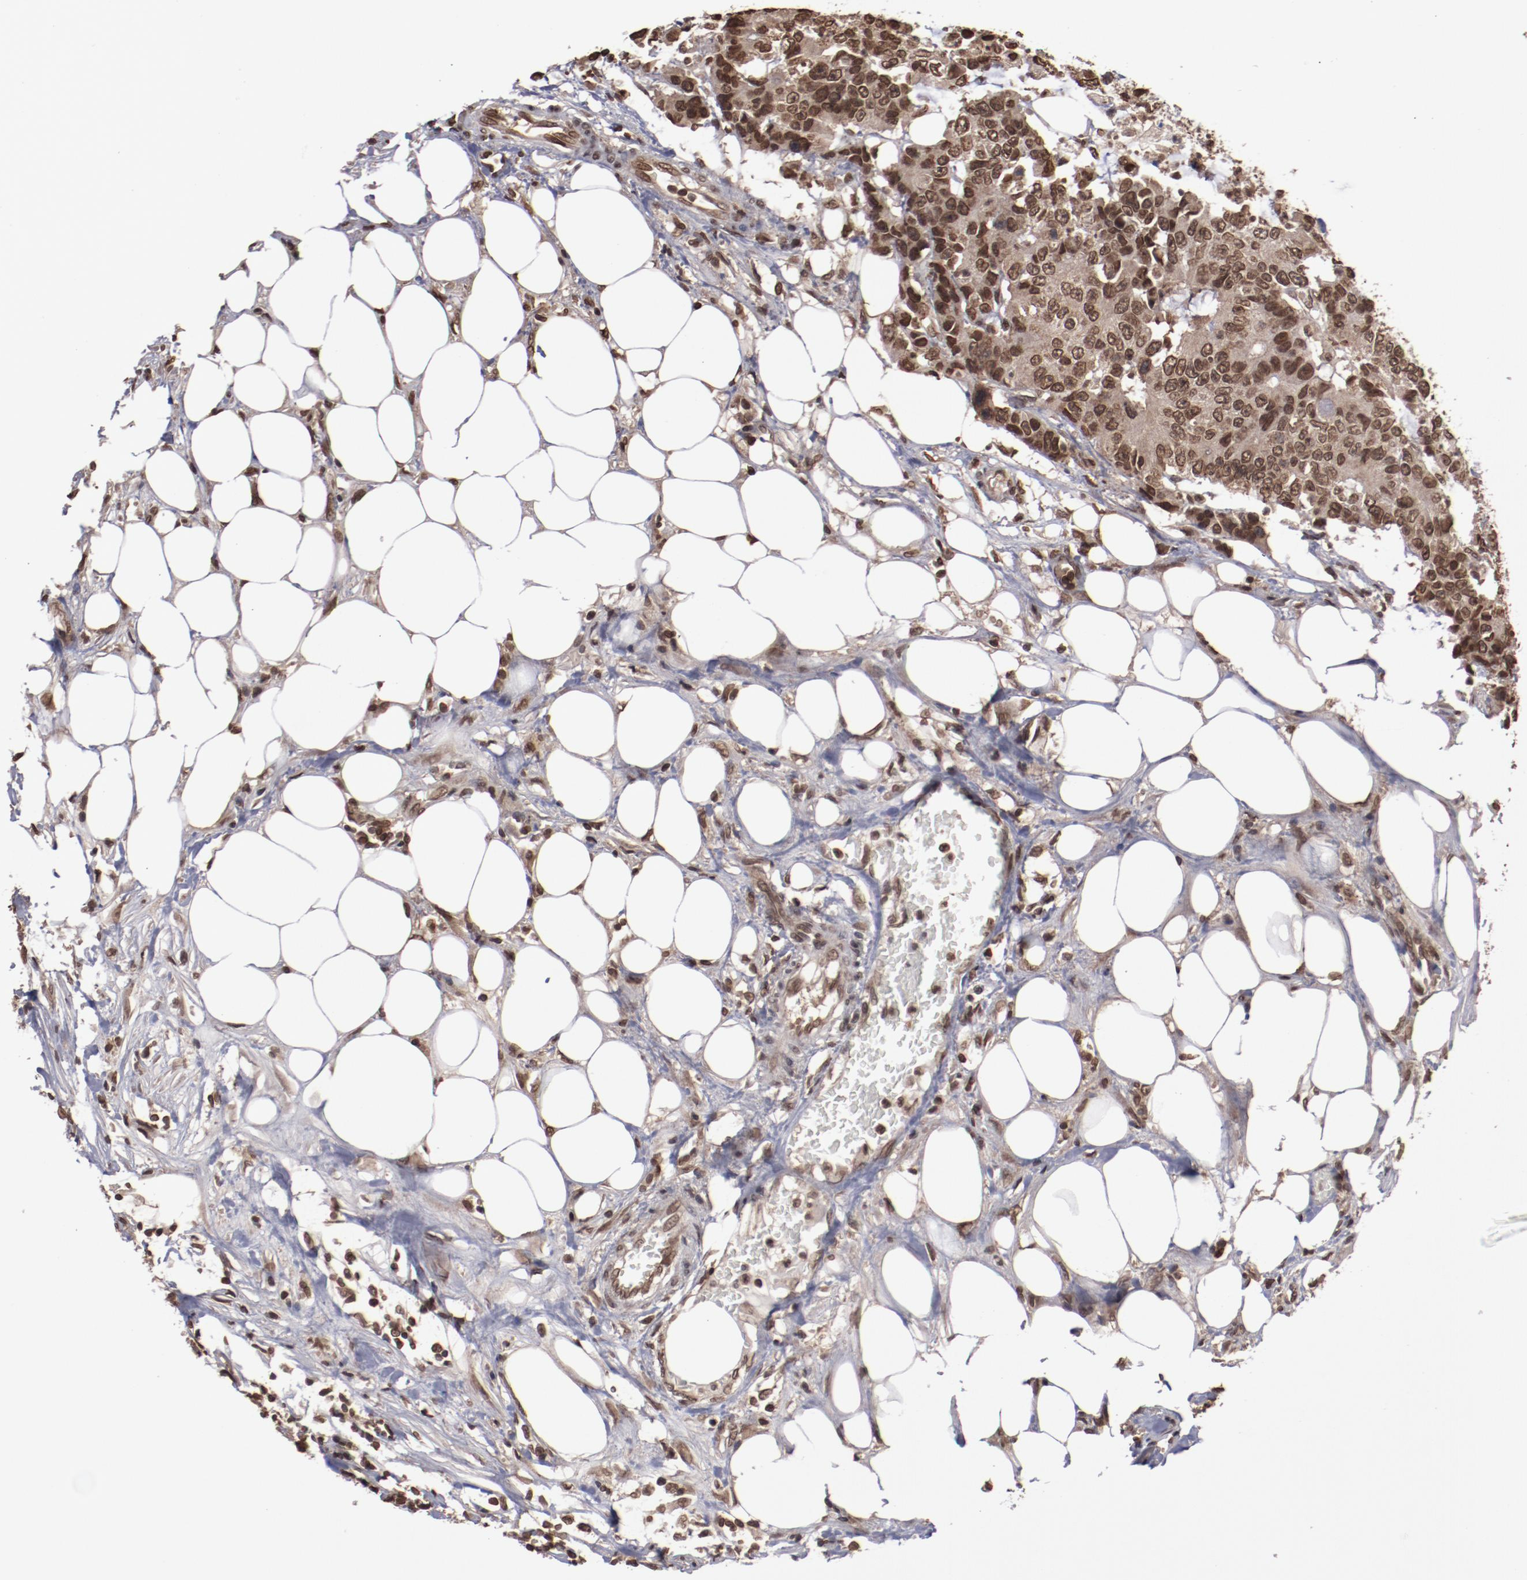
{"staining": {"intensity": "moderate", "quantity": ">75%", "location": "cytoplasmic/membranous,nuclear"}, "tissue": "colorectal cancer", "cell_type": "Tumor cells", "image_type": "cancer", "snomed": [{"axis": "morphology", "description": "Adenocarcinoma, NOS"}, {"axis": "topography", "description": "Colon"}], "caption": "Colorectal adenocarcinoma stained for a protein shows moderate cytoplasmic/membranous and nuclear positivity in tumor cells.", "gene": "AKT1", "patient": {"sex": "female", "age": 86}}